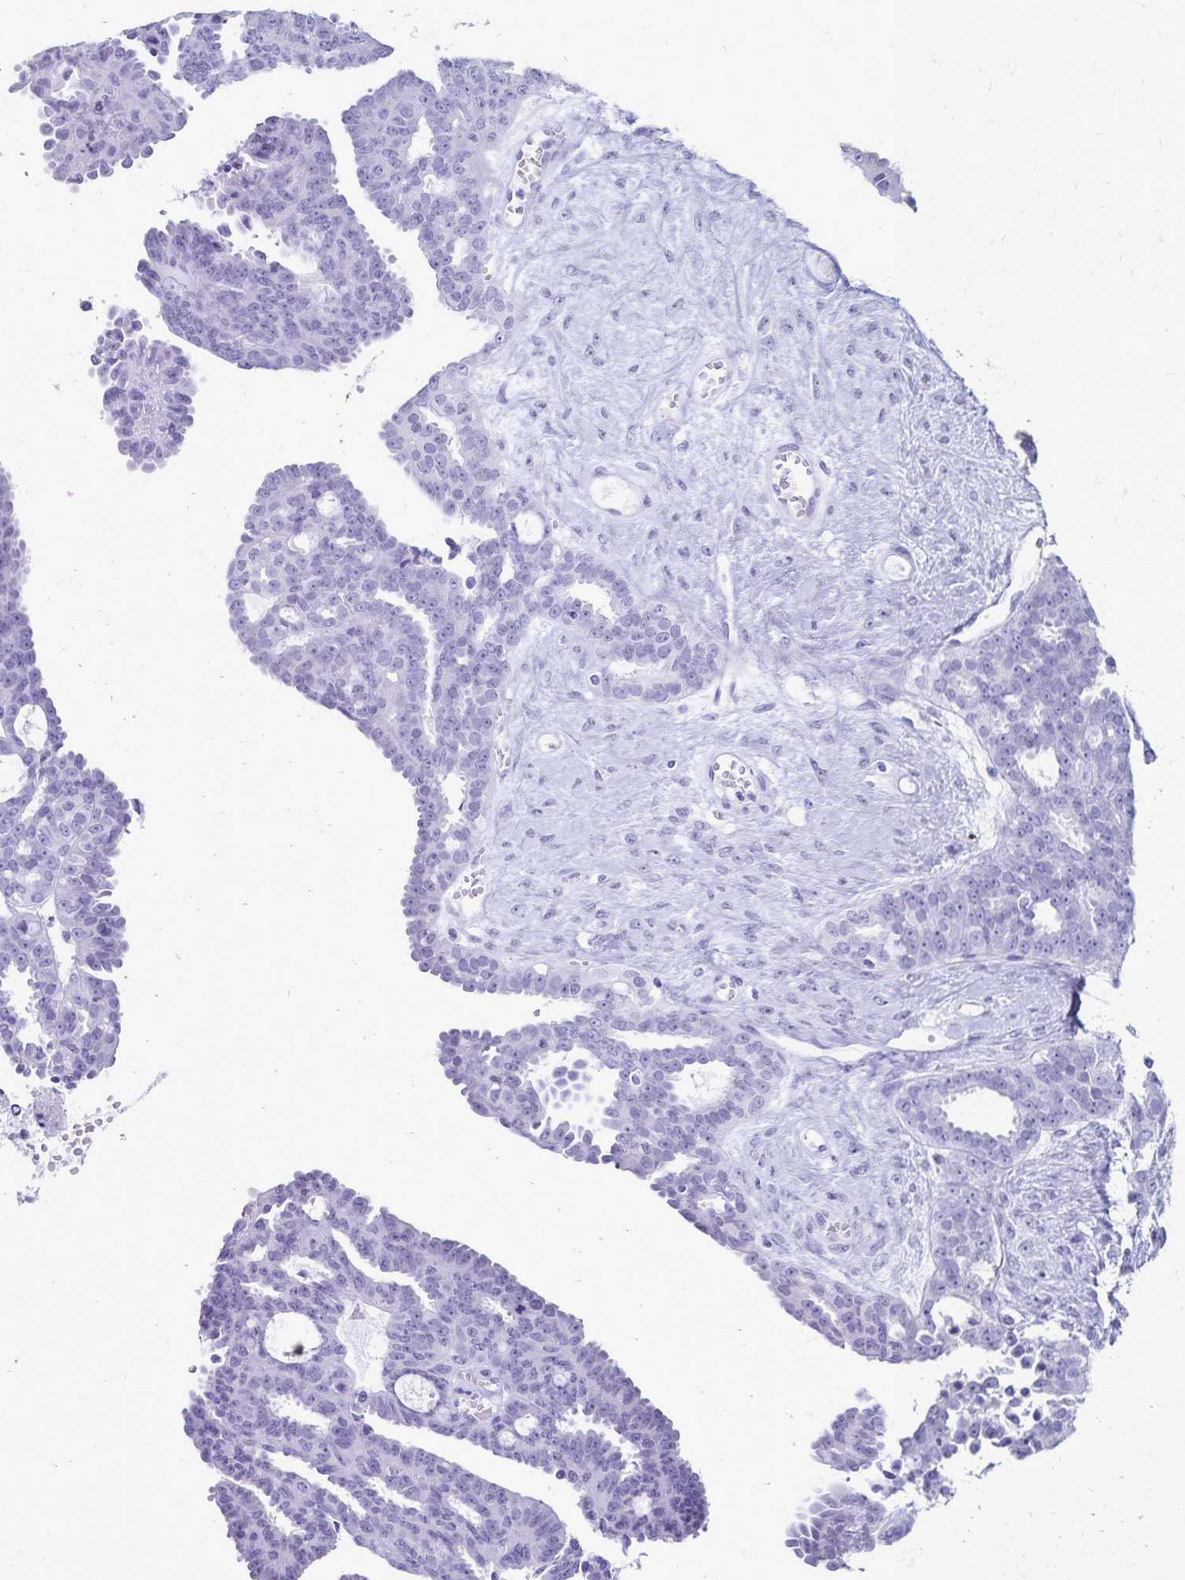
{"staining": {"intensity": "negative", "quantity": "none", "location": "none"}, "tissue": "ovarian cancer", "cell_type": "Tumor cells", "image_type": "cancer", "snomed": [{"axis": "morphology", "description": "Cystadenocarcinoma, serous, NOS"}, {"axis": "topography", "description": "Ovary"}], "caption": "An image of ovarian cancer (serous cystadenocarcinoma) stained for a protein demonstrates no brown staining in tumor cells. (DAB (3,3'-diaminobenzidine) immunohistochemistry visualized using brightfield microscopy, high magnification).", "gene": "GIP", "patient": {"sex": "female", "age": 71}}